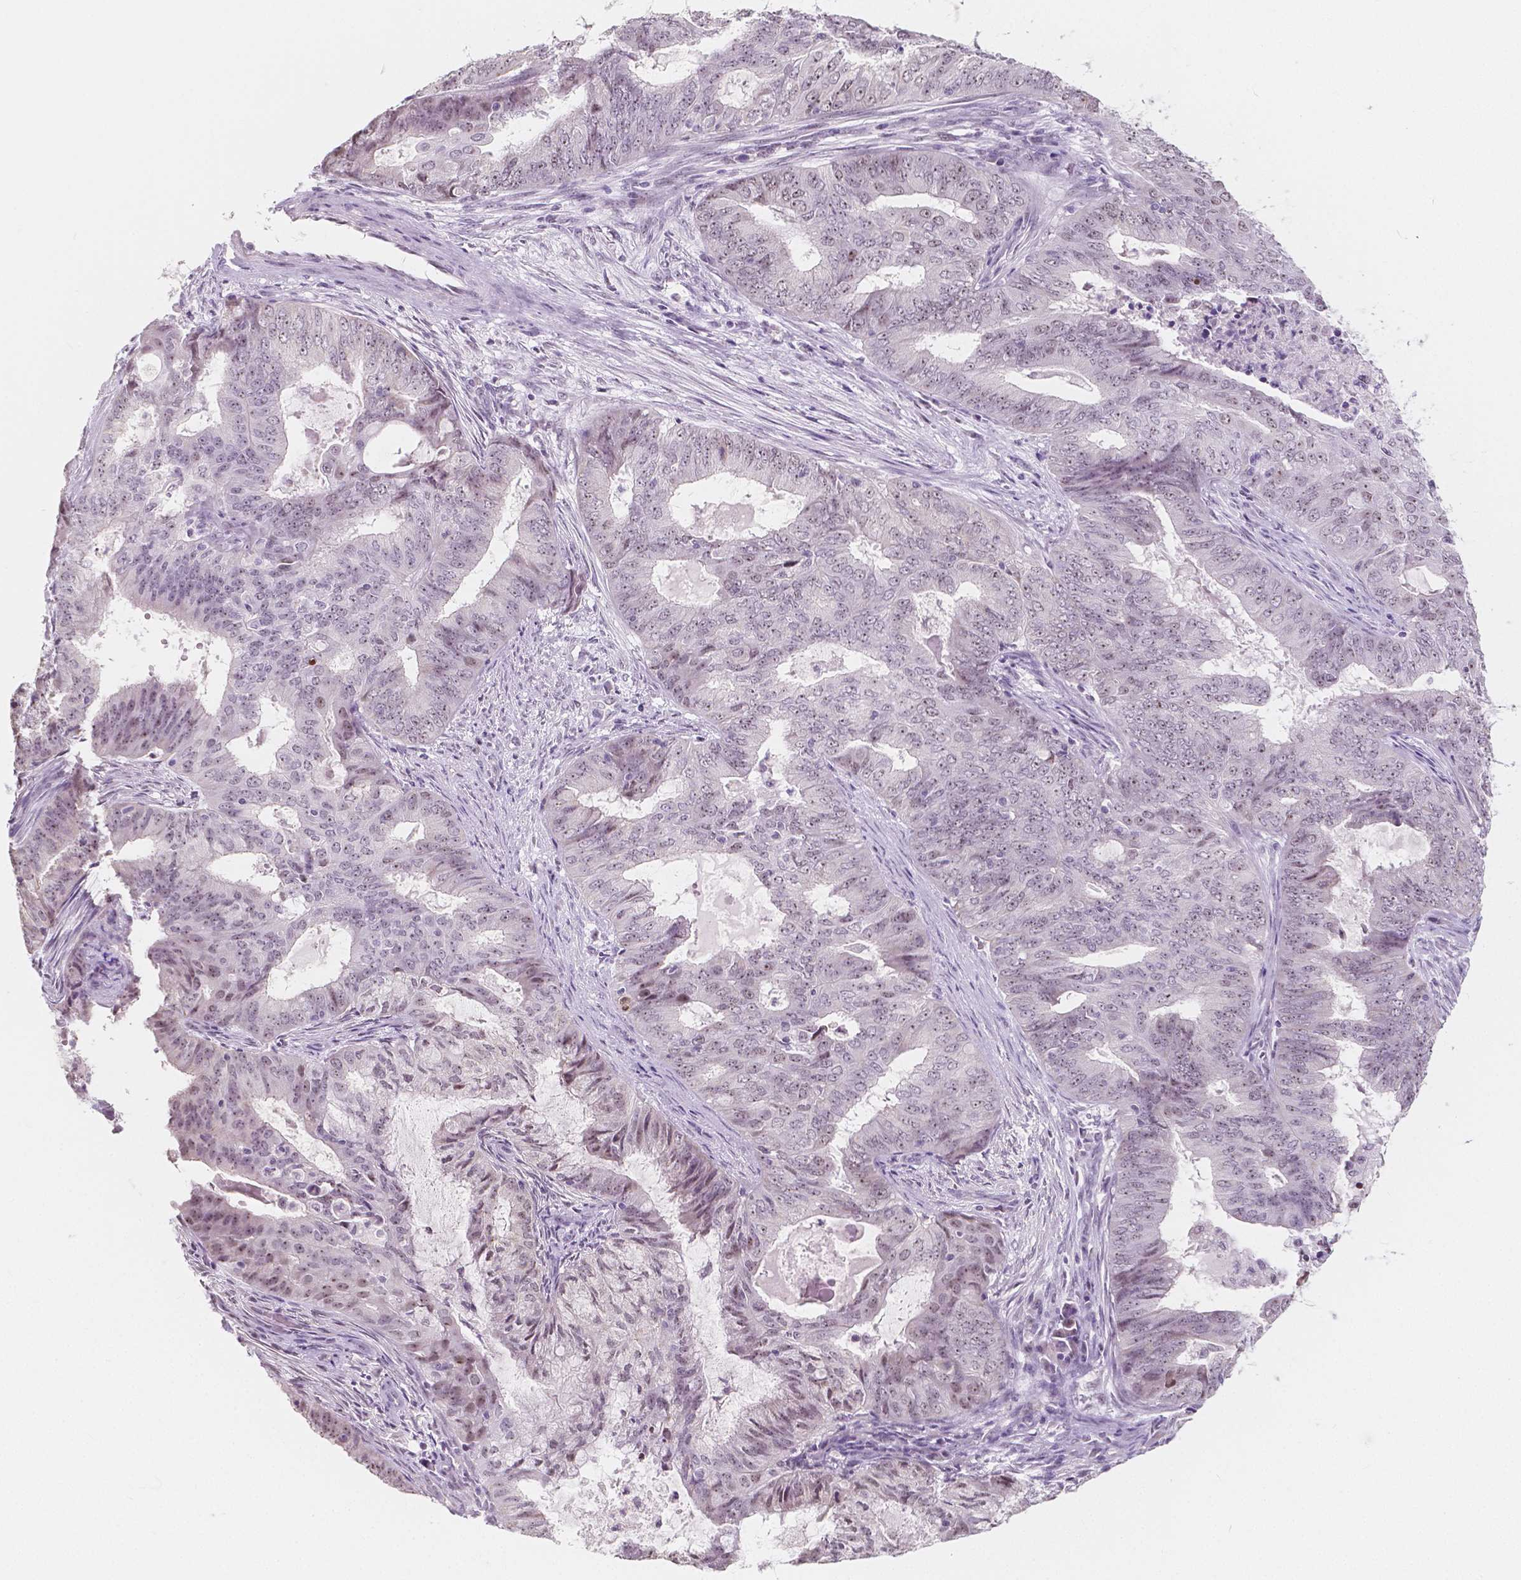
{"staining": {"intensity": "weak", "quantity": "<25%", "location": "nuclear"}, "tissue": "endometrial cancer", "cell_type": "Tumor cells", "image_type": "cancer", "snomed": [{"axis": "morphology", "description": "Adenocarcinoma, NOS"}, {"axis": "topography", "description": "Endometrium"}], "caption": "There is no significant positivity in tumor cells of endometrial cancer. (DAB (3,3'-diaminobenzidine) immunohistochemistry (IHC) with hematoxylin counter stain).", "gene": "NOLC1", "patient": {"sex": "female", "age": 62}}